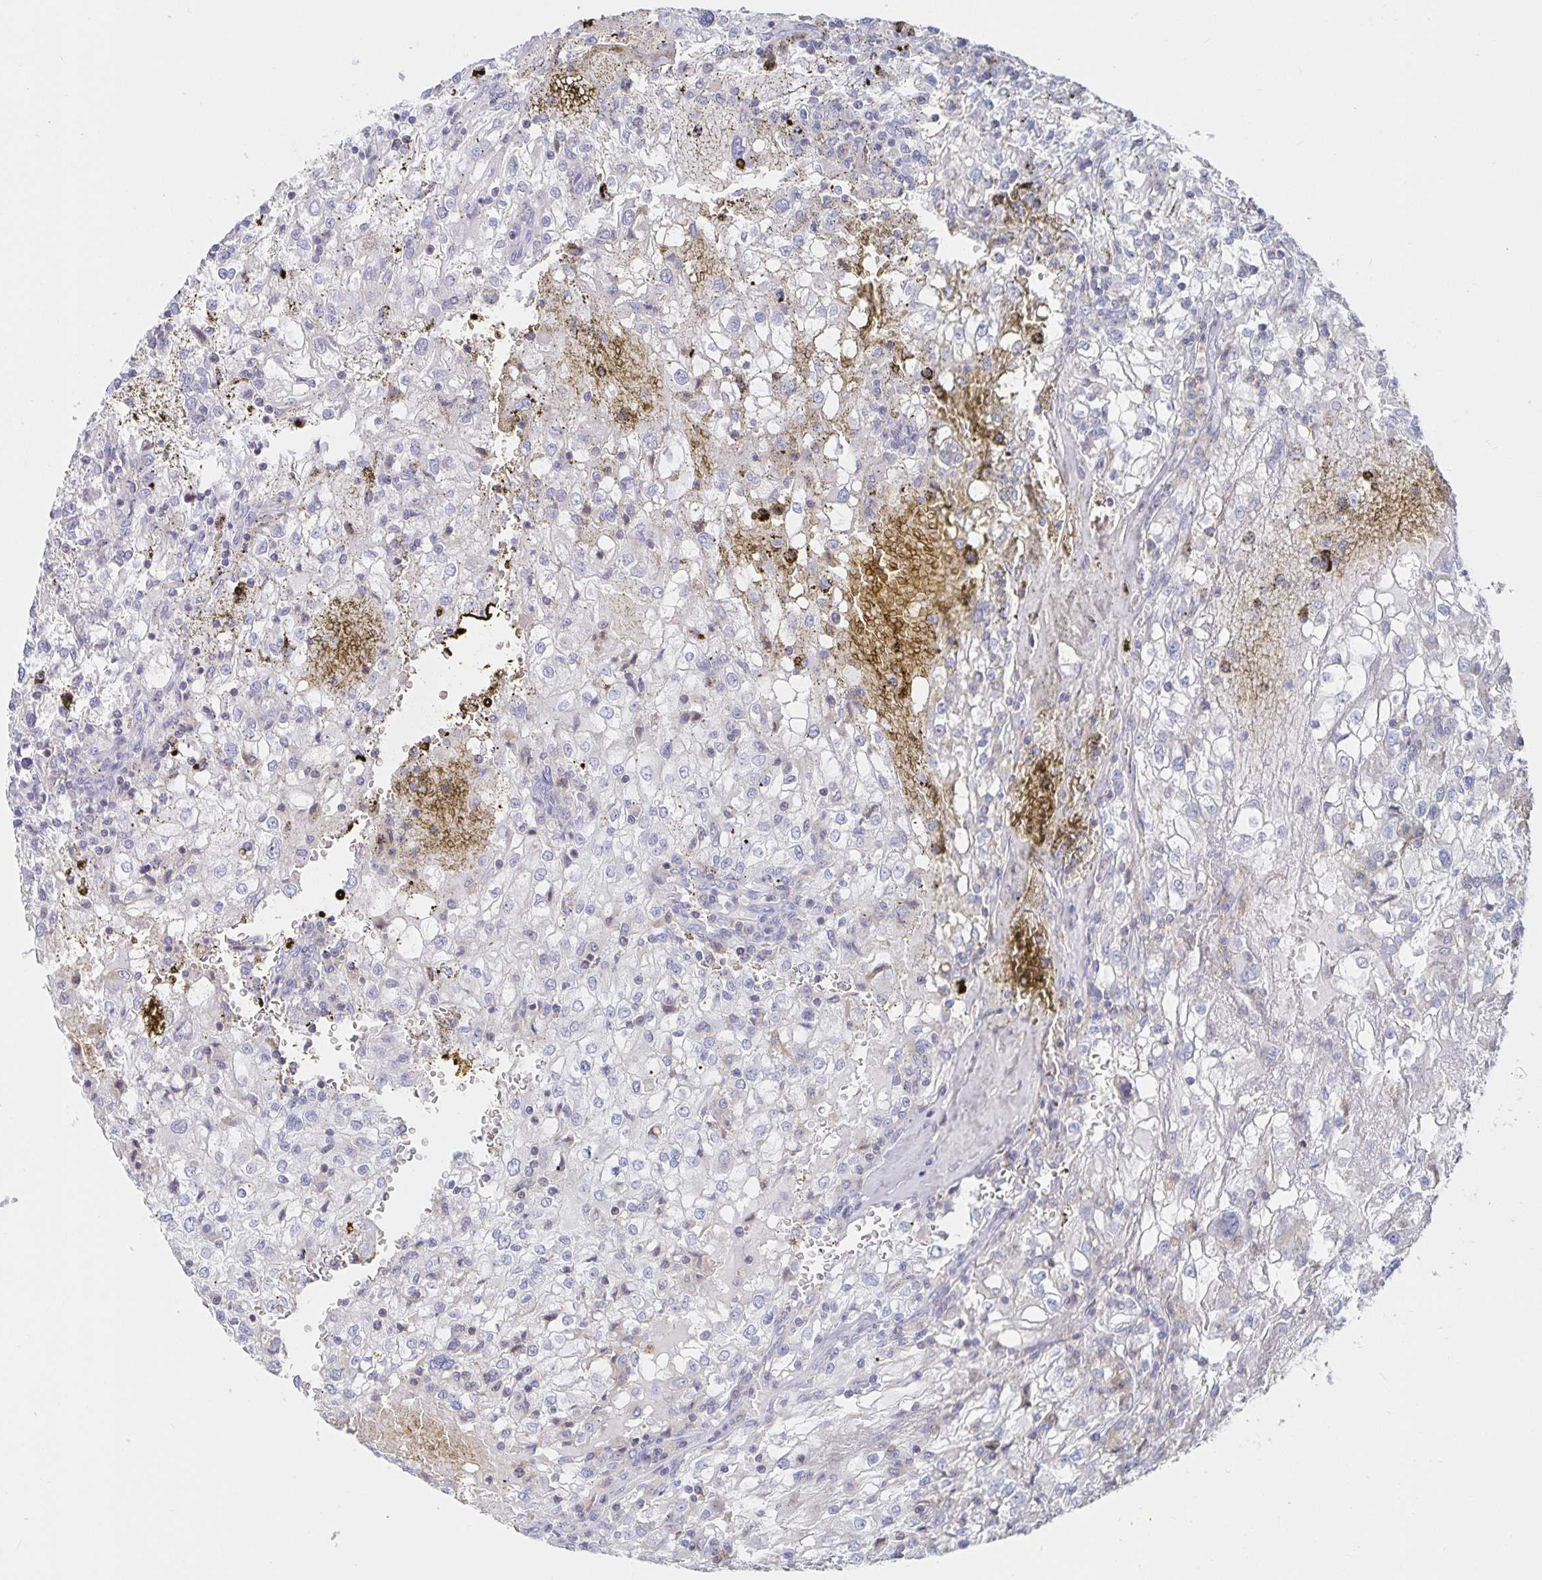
{"staining": {"intensity": "negative", "quantity": "none", "location": "none"}, "tissue": "renal cancer", "cell_type": "Tumor cells", "image_type": "cancer", "snomed": [{"axis": "morphology", "description": "Adenocarcinoma, NOS"}, {"axis": "topography", "description": "Kidney"}], "caption": "DAB (3,3'-diaminobenzidine) immunohistochemical staining of human adenocarcinoma (renal) demonstrates no significant staining in tumor cells.", "gene": "PIK3CD", "patient": {"sex": "female", "age": 74}}